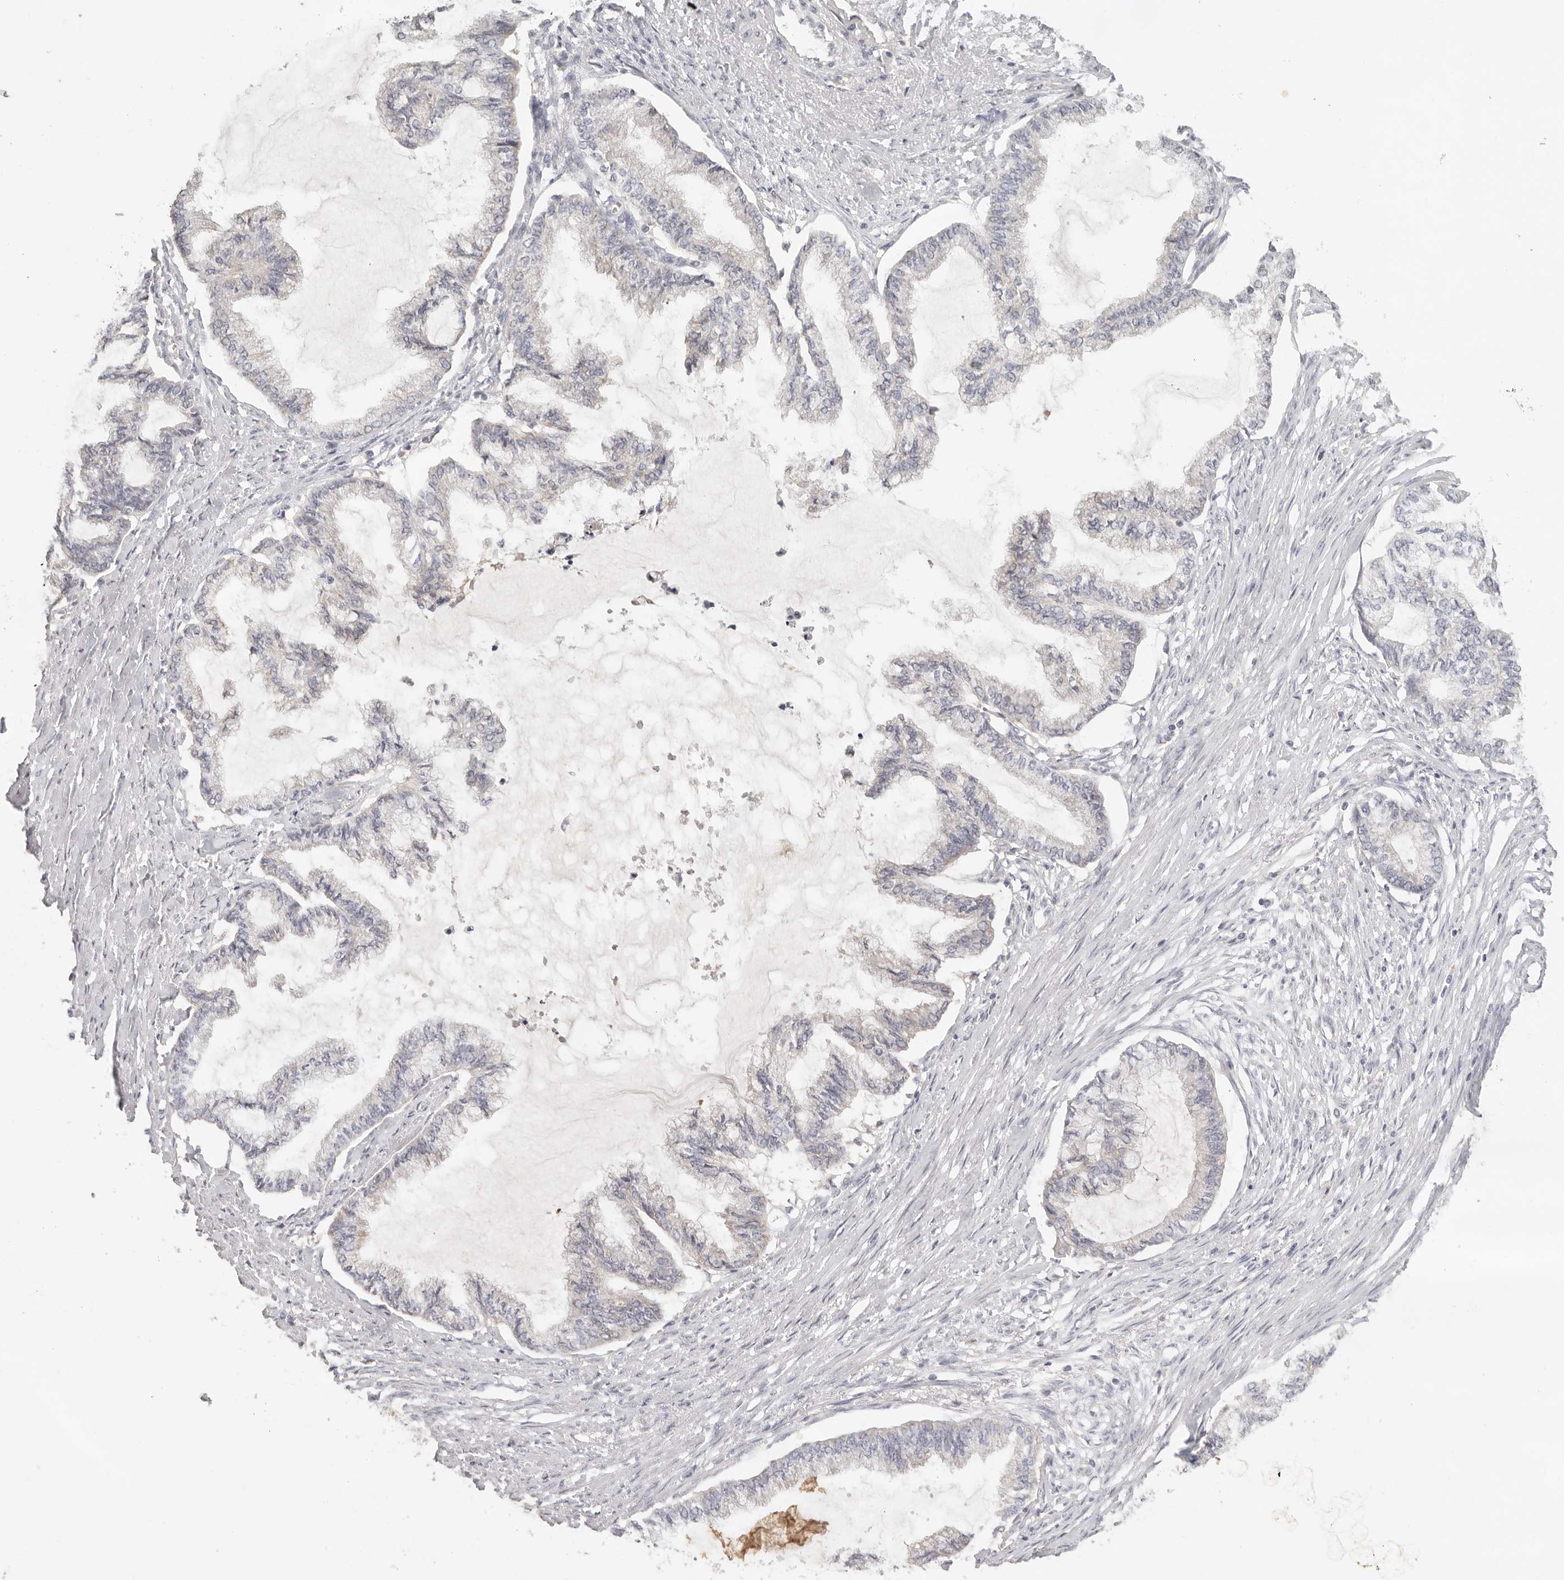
{"staining": {"intensity": "negative", "quantity": "none", "location": "none"}, "tissue": "endometrial cancer", "cell_type": "Tumor cells", "image_type": "cancer", "snomed": [{"axis": "morphology", "description": "Adenocarcinoma, NOS"}, {"axis": "topography", "description": "Endometrium"}], "caption": "Tumor cells show no significant protein positivity in adenocarcinoma (endometrial).", "gene": "CSK", "patient": {"sex": "female", "age": 86}}